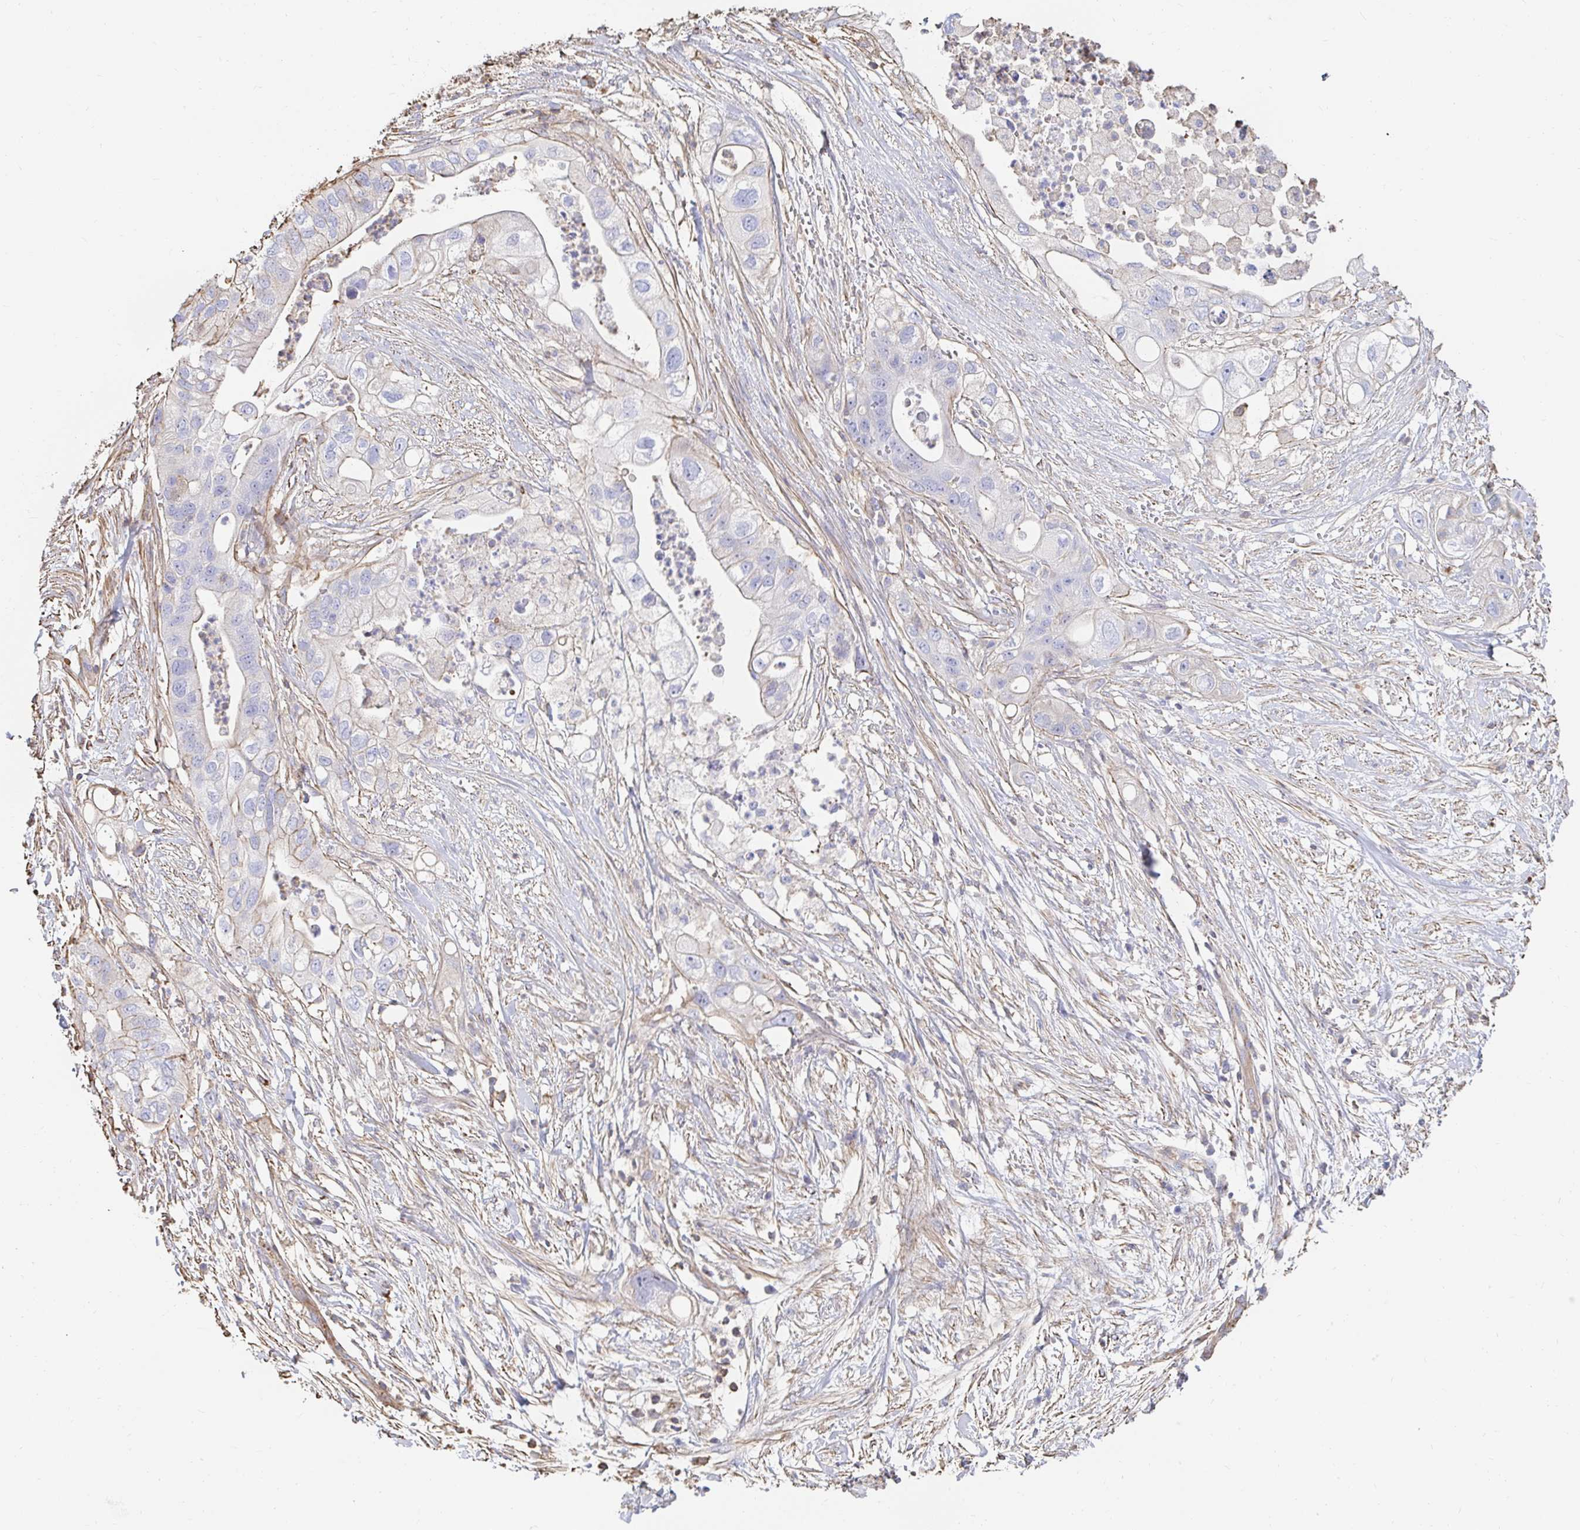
{"staining": {"intensity": "weak", "quantity": "<25%", "location": "cytoplasmic/membranous"}, "tissue": "pancreatic cancer", "cell_type": "Tumor cells", "image_type": "cancer", "snomed": [{"axis": "morphology", "description": "Adenocarcinoma, NOS"}, {"axis": "topography", "description": "Pancreas"}], "caption": "The image displays no staining of tumor cells in pancreatic adenocarcinoma.", "gene": "PTPN14", "patient": {"sex": "female", "age": 72}}